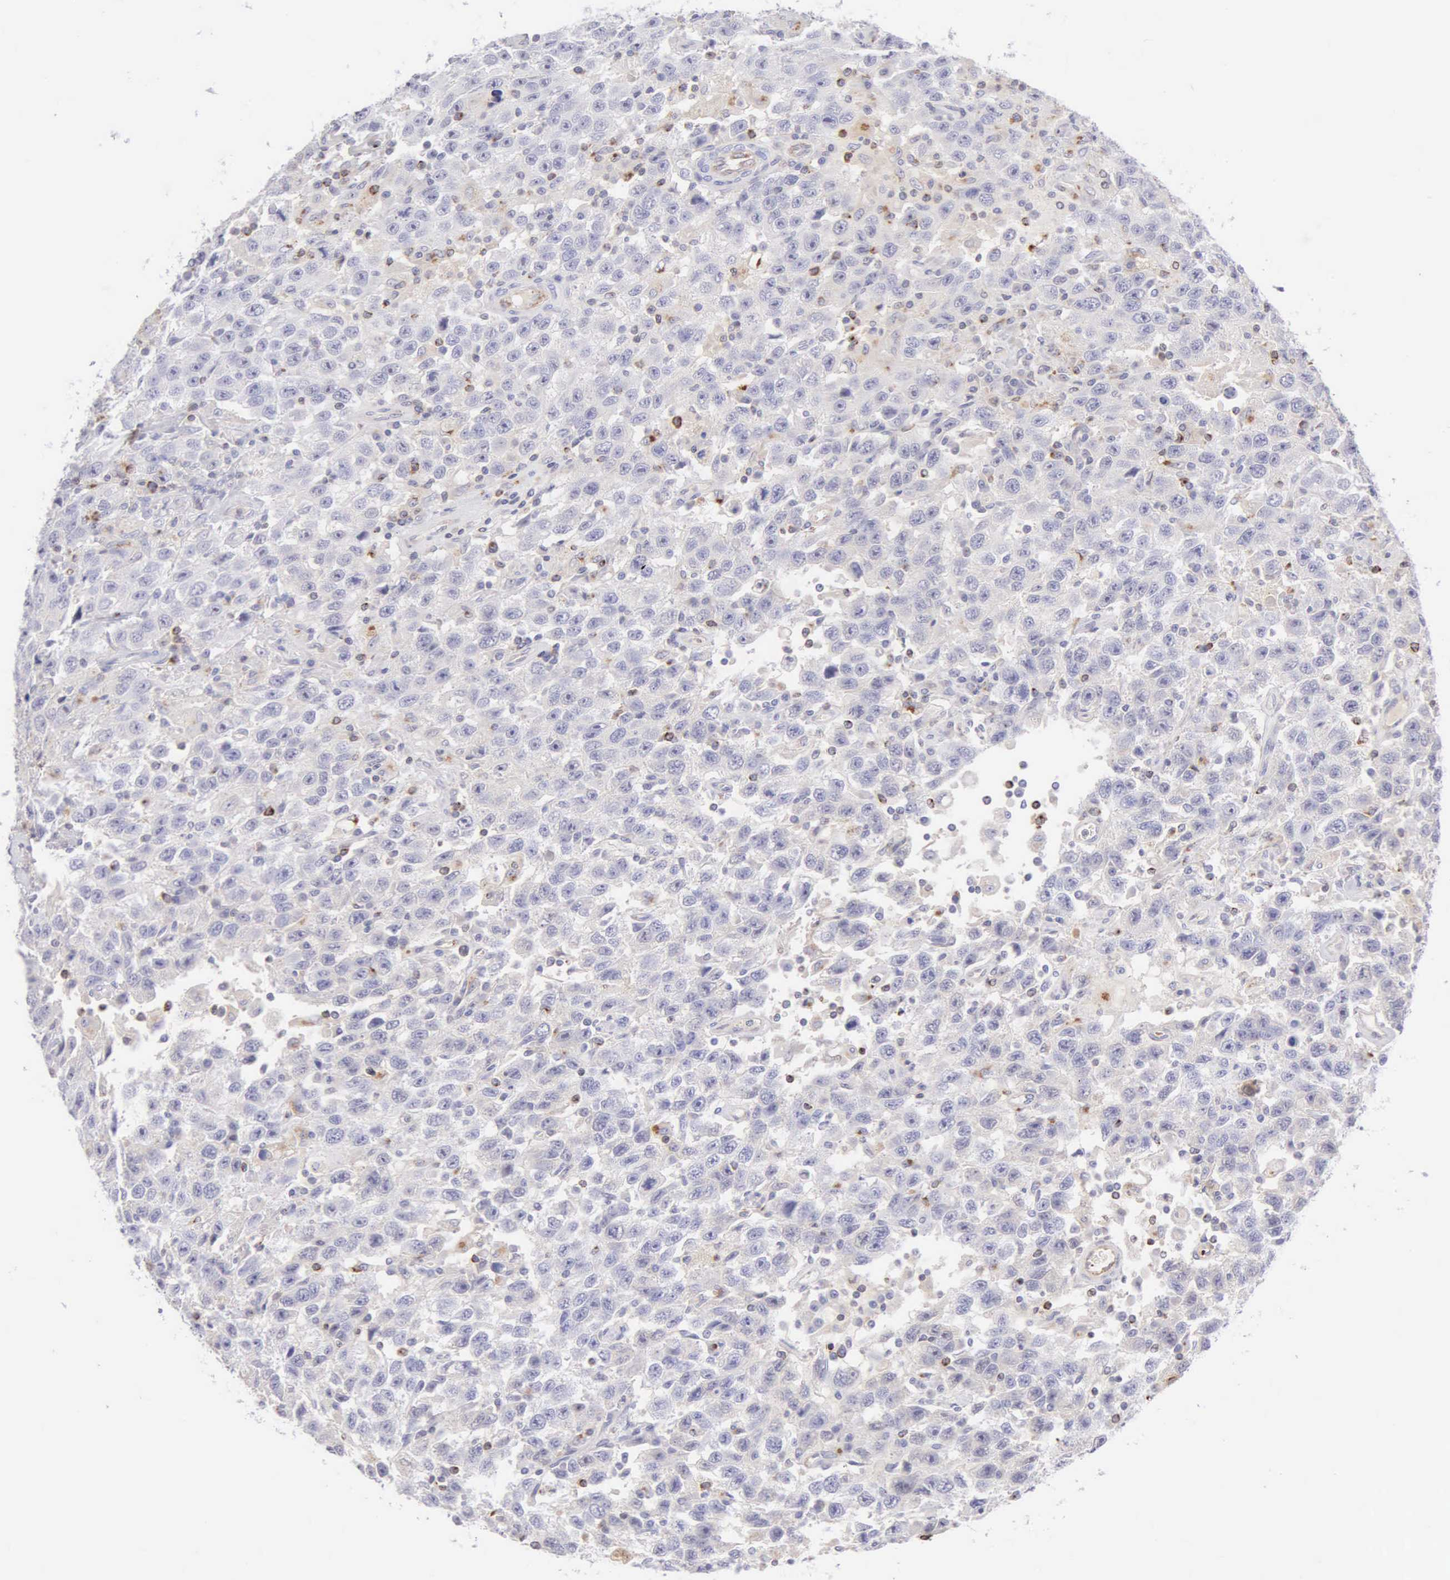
{"staining": {"intensity": "negative", "quantity": "none", "location": "none"}, "tissue": "testis cancer", "cell_type": "Tumor cells", "image_type": "cancer", "snomed": [{"axis": "morphology", "description": "Seminoma, NOS"}, {"axis": "topography", "description": "Testis"}], "caption": "This is an immunohistochemistry (IHC) image of testis cancer. There is no expression in tumor cells.", "gene": "SRGN", "patient": {"sex": "male", "age": 41}}